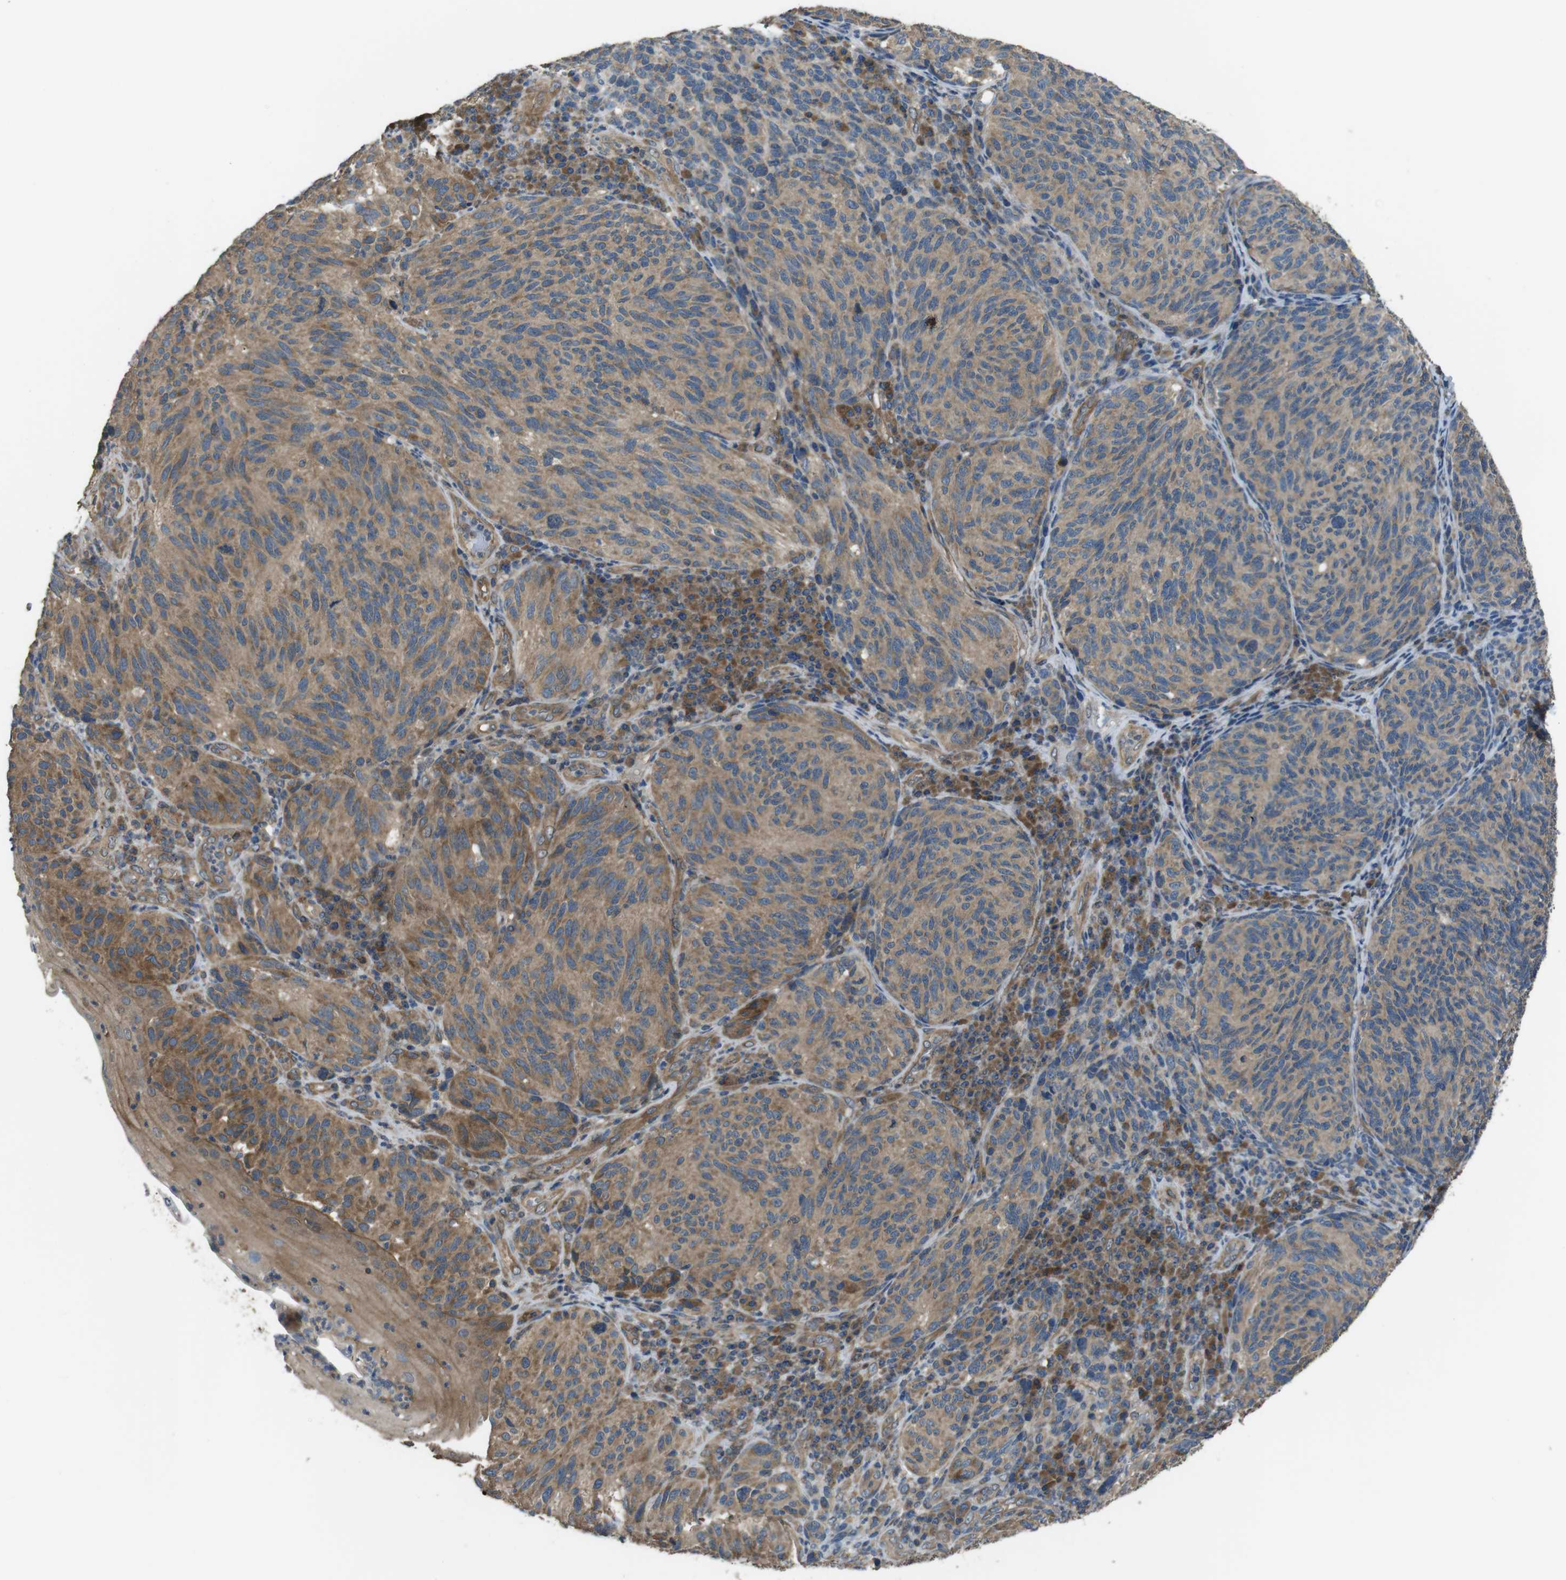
{"staining": {"intensity": "moderate", "quantity": ">75%", "location": "cytoplasmic/membranous"}, "tissue": "melanoma", "cell_type": "Tumor cells", "image_type": "cancer", "snomed": [{"axis": "morphology", "description": "Malignant melanoma, NOS"}, {"axis": "topography", "description": "Skin"}], "caption": "A micrograph showing moderate cytoplasmic/membranous positivity in approximately >75% of tumor cells in malignant melanoma, as visualized by brown immunohistochemical staining.", "gene": "FUT2", "patient": {"sex": "female", "age": 73}}